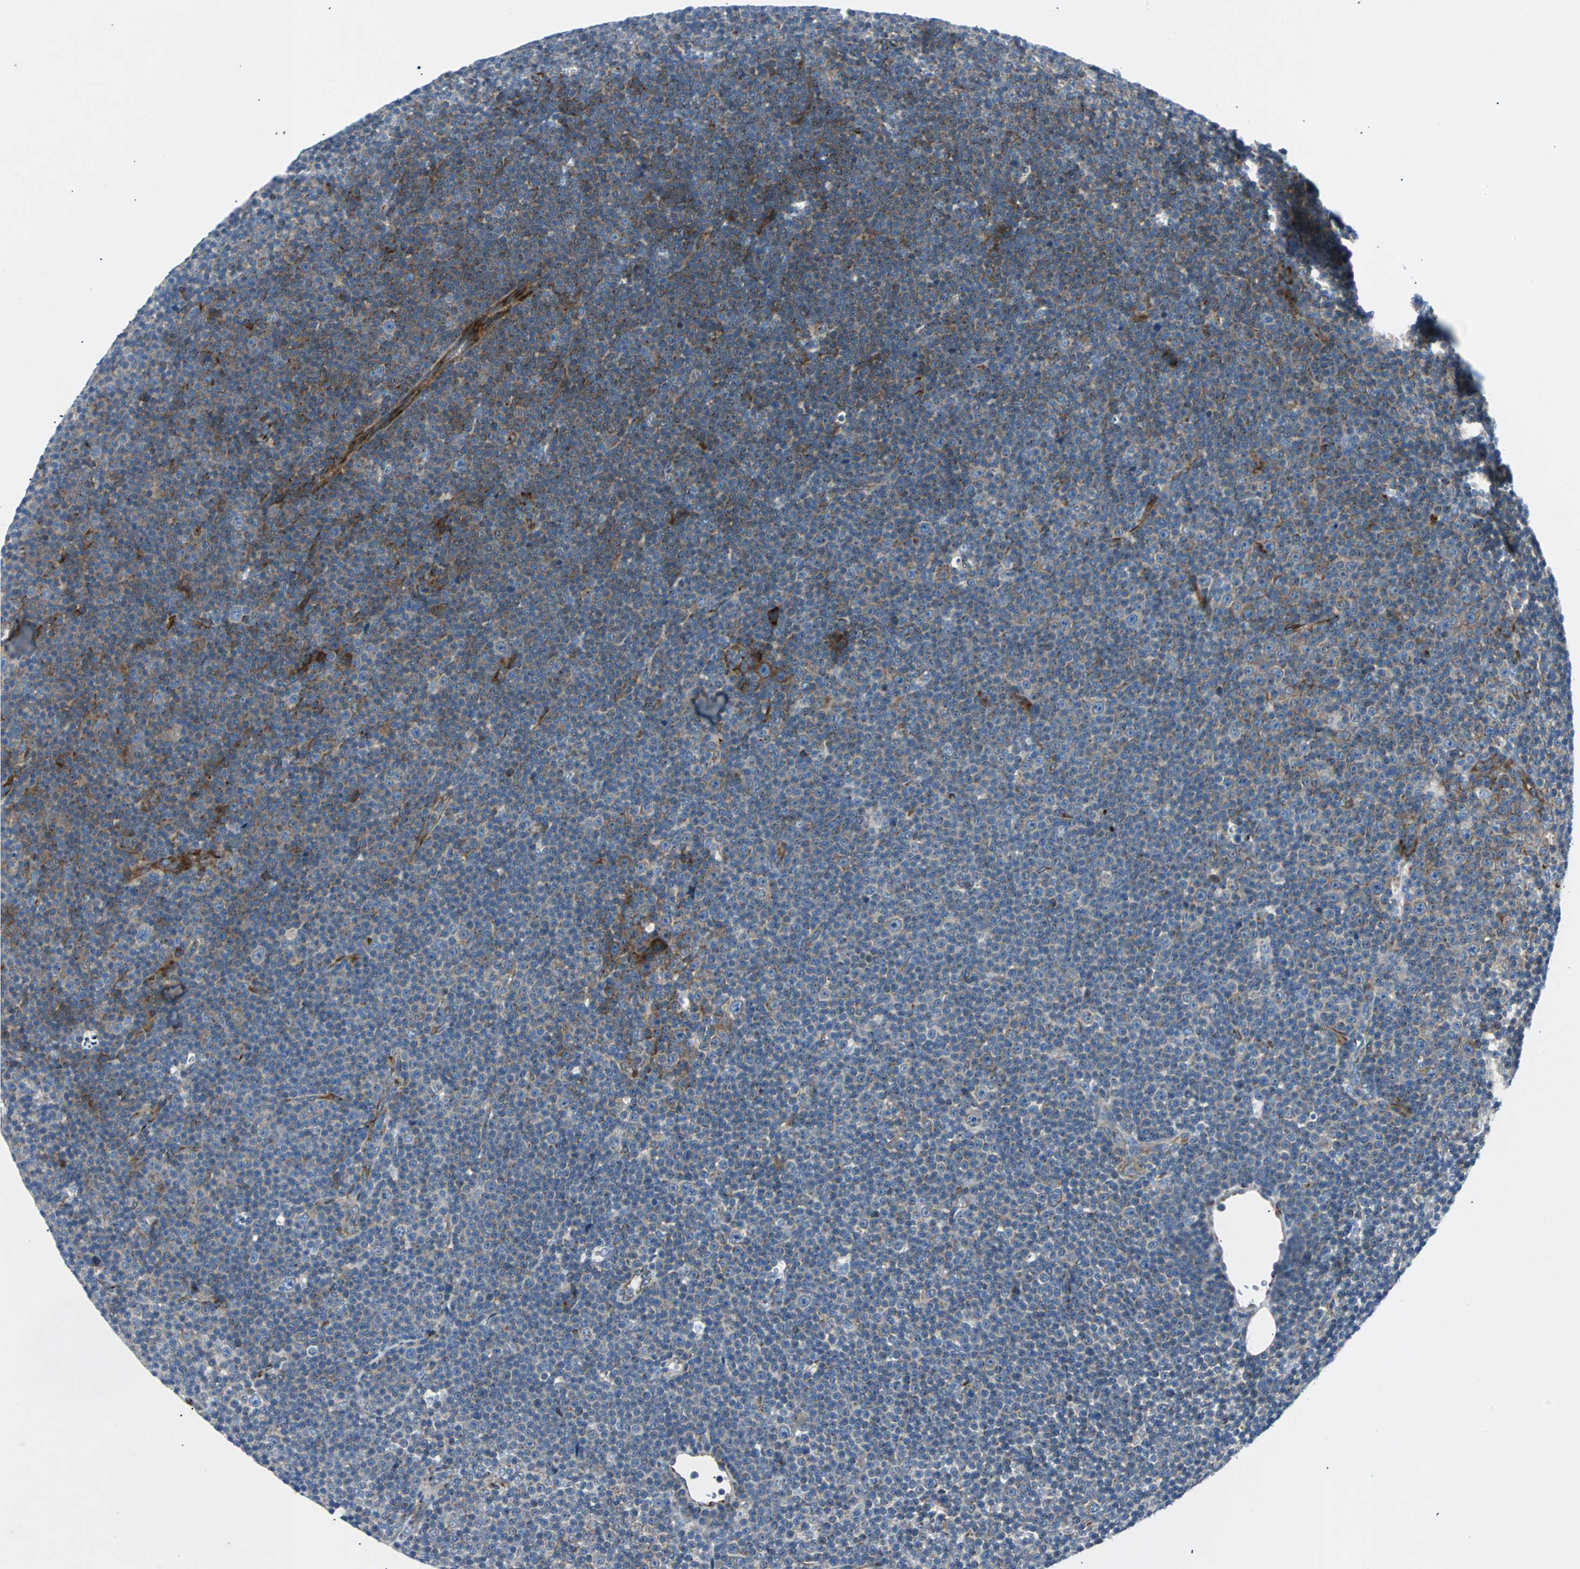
{"staining": {"intensity": "weak", "quantity": ">75%", "location": "cytoplasmic/membranous"}, "tissue": "lymphoma", "cell_type": "Tumor cells", "image_type": "cancer", "snomed": [{"axis": "morphology", "description": "Malignant lymphoma, non-Hodgkin's type, Low grade"}, {"axis": "topography", "description": "Lymph node"}], "caption": "Protein expression by IHC displays weak cytoplasmic/membranous expression in about >75% of tumor cells in low-grade malignant lymphoma, non-Hodgkin's type. (DAB (3,3'-diaminobenzidine) IHC with brightfield microscopy, high magnification).", "gene": "BBC3", "patient": {"sex": "female", "age": 67}}